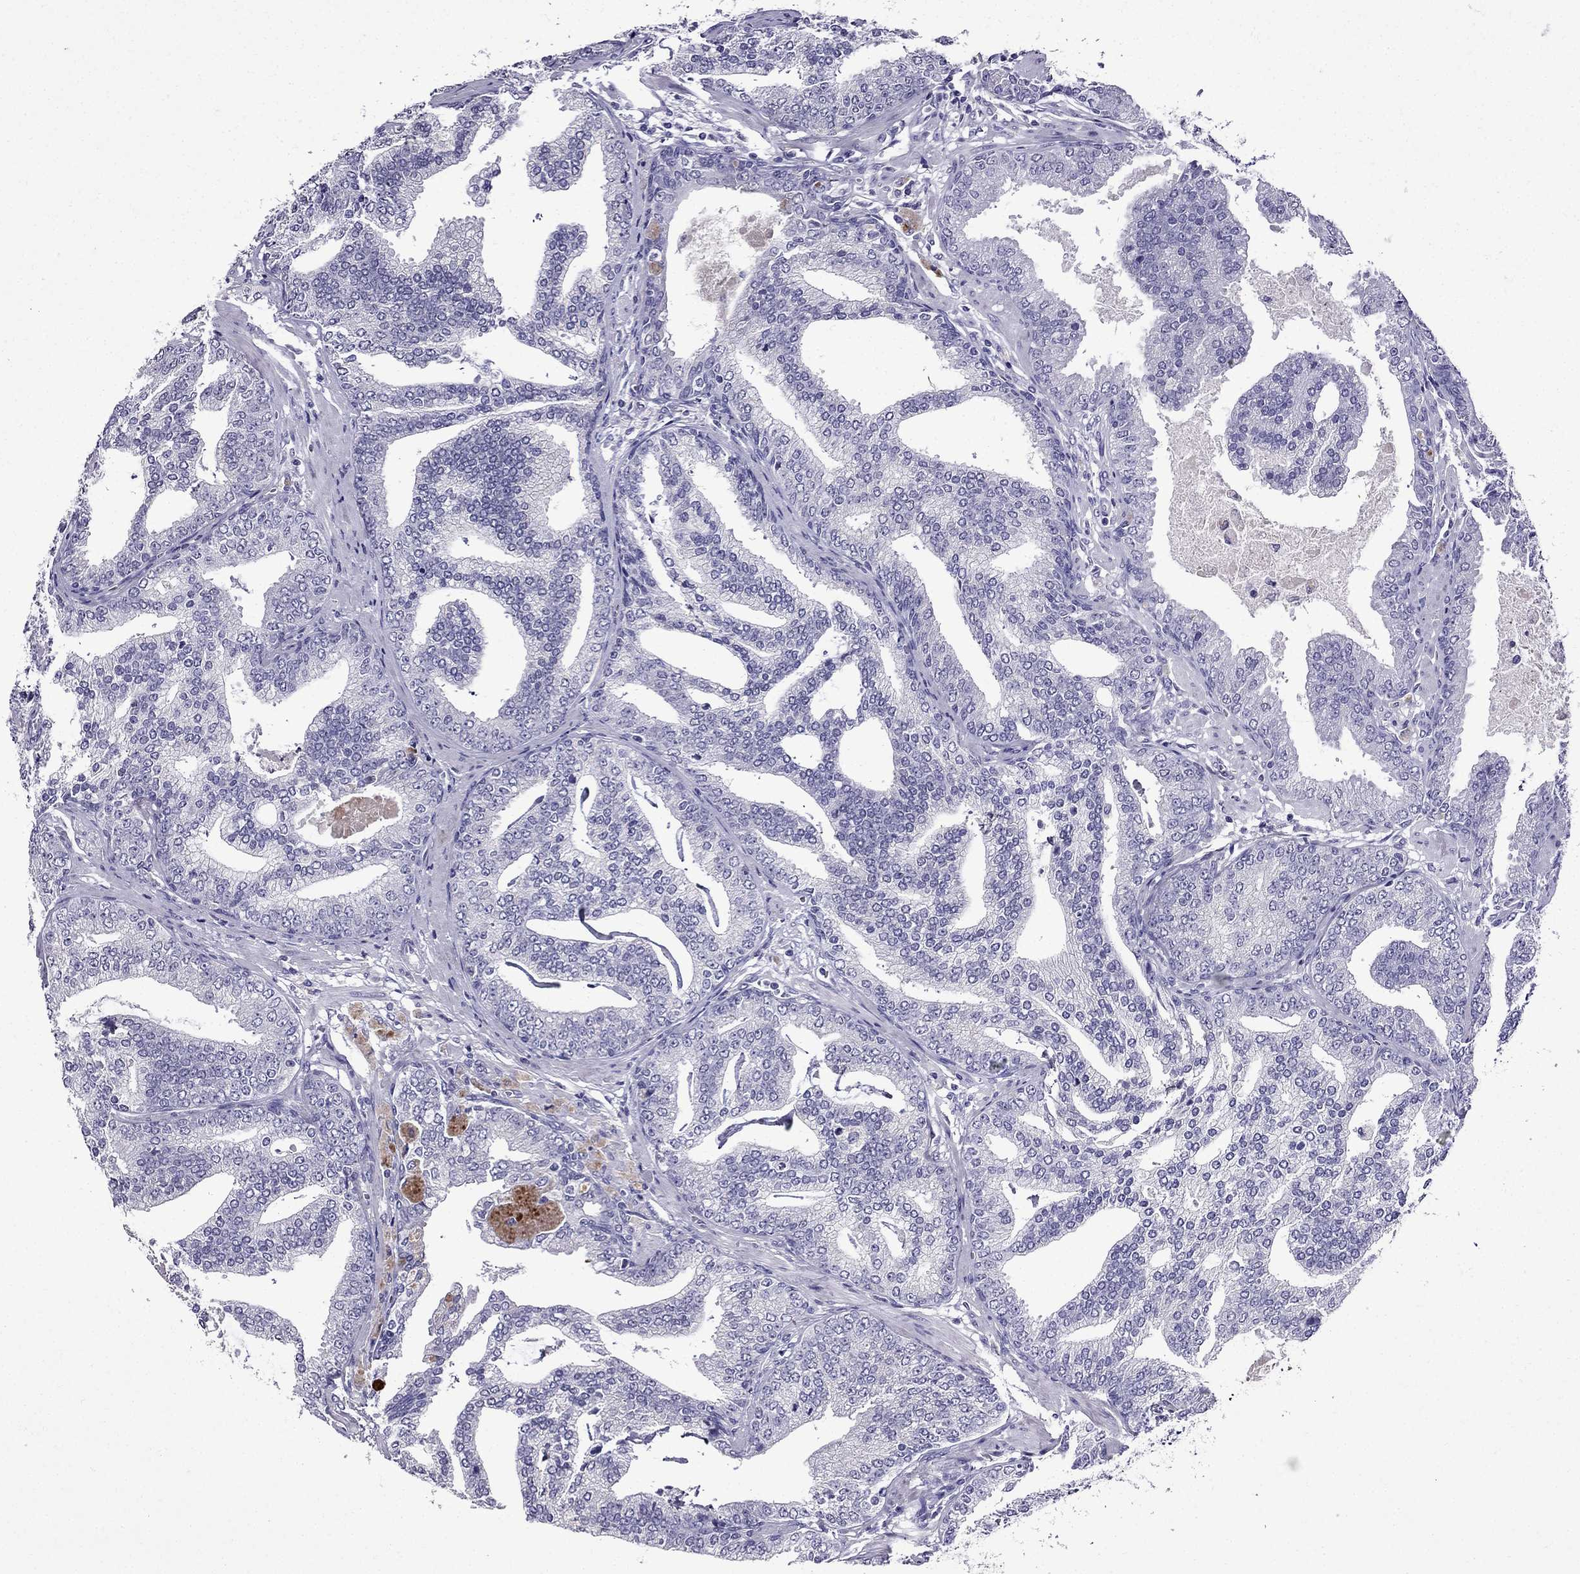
{"staining": {"intensity": "negative", "quantity": "none", "location": "none"}, "tissue": "prostate cancer", "cell_type": "Tumor cells", "image_type": "cancer", "snomed": [{"axis": "morphology", "description": "Adenocarcinoma, NOS"}, {"axis": "topography", "description": "Prostate"}], "caption": "Adenocarcinoma (prostate) was stained to show a protein in brown. There is no significant staining in tumor cells. (Brightfield microscopy of DAB IHC at high magnification).", "gene": "DNAH17", "patient": {"sex": "male", "age": 64}}